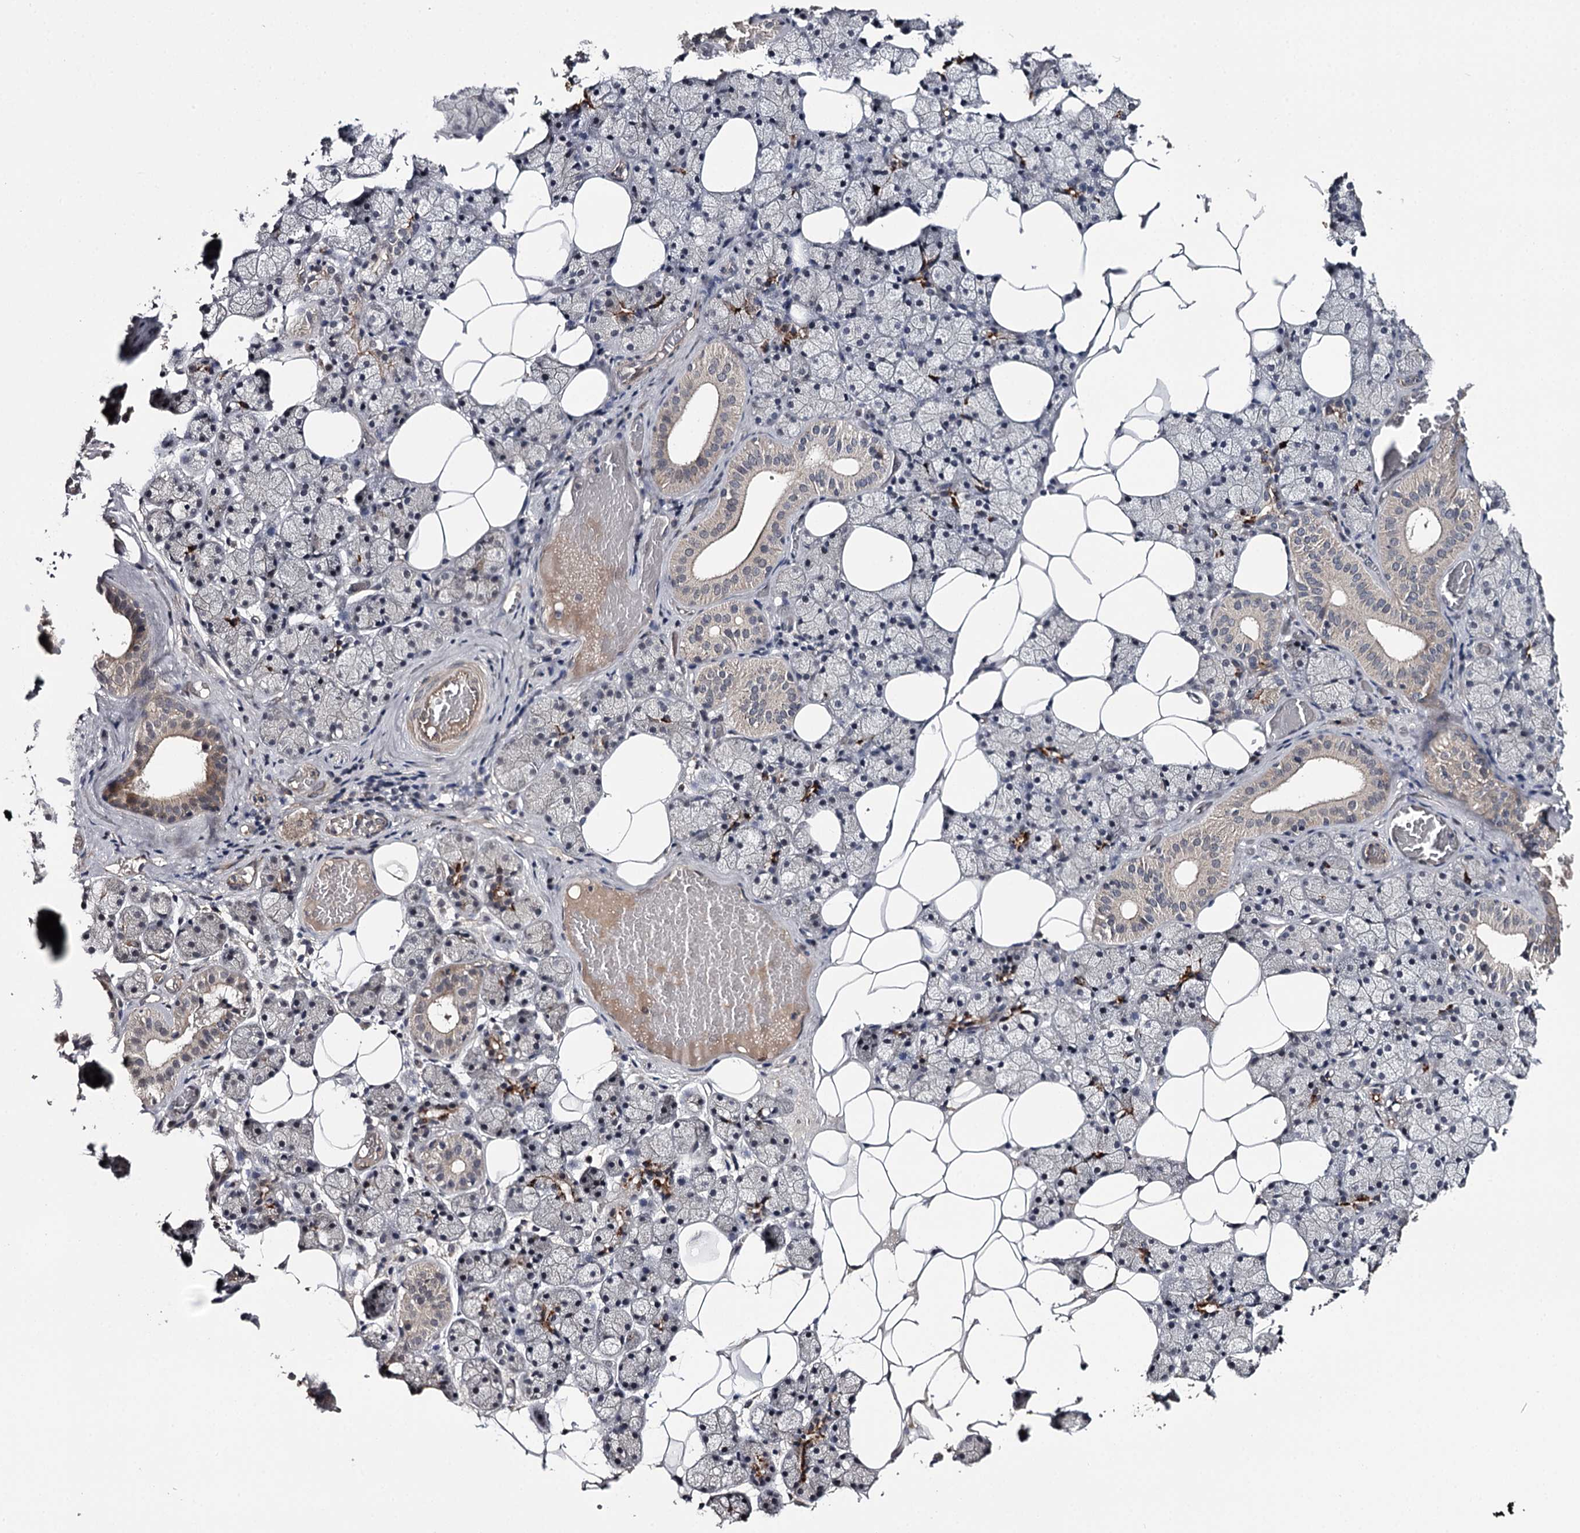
{"staining": {"intensity": "moderate", "quantity": "<25%", "location": "cytoplasmic/membranous"}, "tissue": "salivary gland", "cell_type": "Glandular cells", "image_type": "normal", "snomed": [{"axis": "morphology", "description": "Normal tissue, NOS"}, {"axis": "topography", "description": "Salivary gland"}], "caption": "An IHC micrograph of benign tissue is shown. Protein staining in brown highlights moderate cytoplasmic/membranous positivity in salivary gland within glandular cells.", "gene": "CWF19L2", "patient": {"sex": "female", "age": 33}}